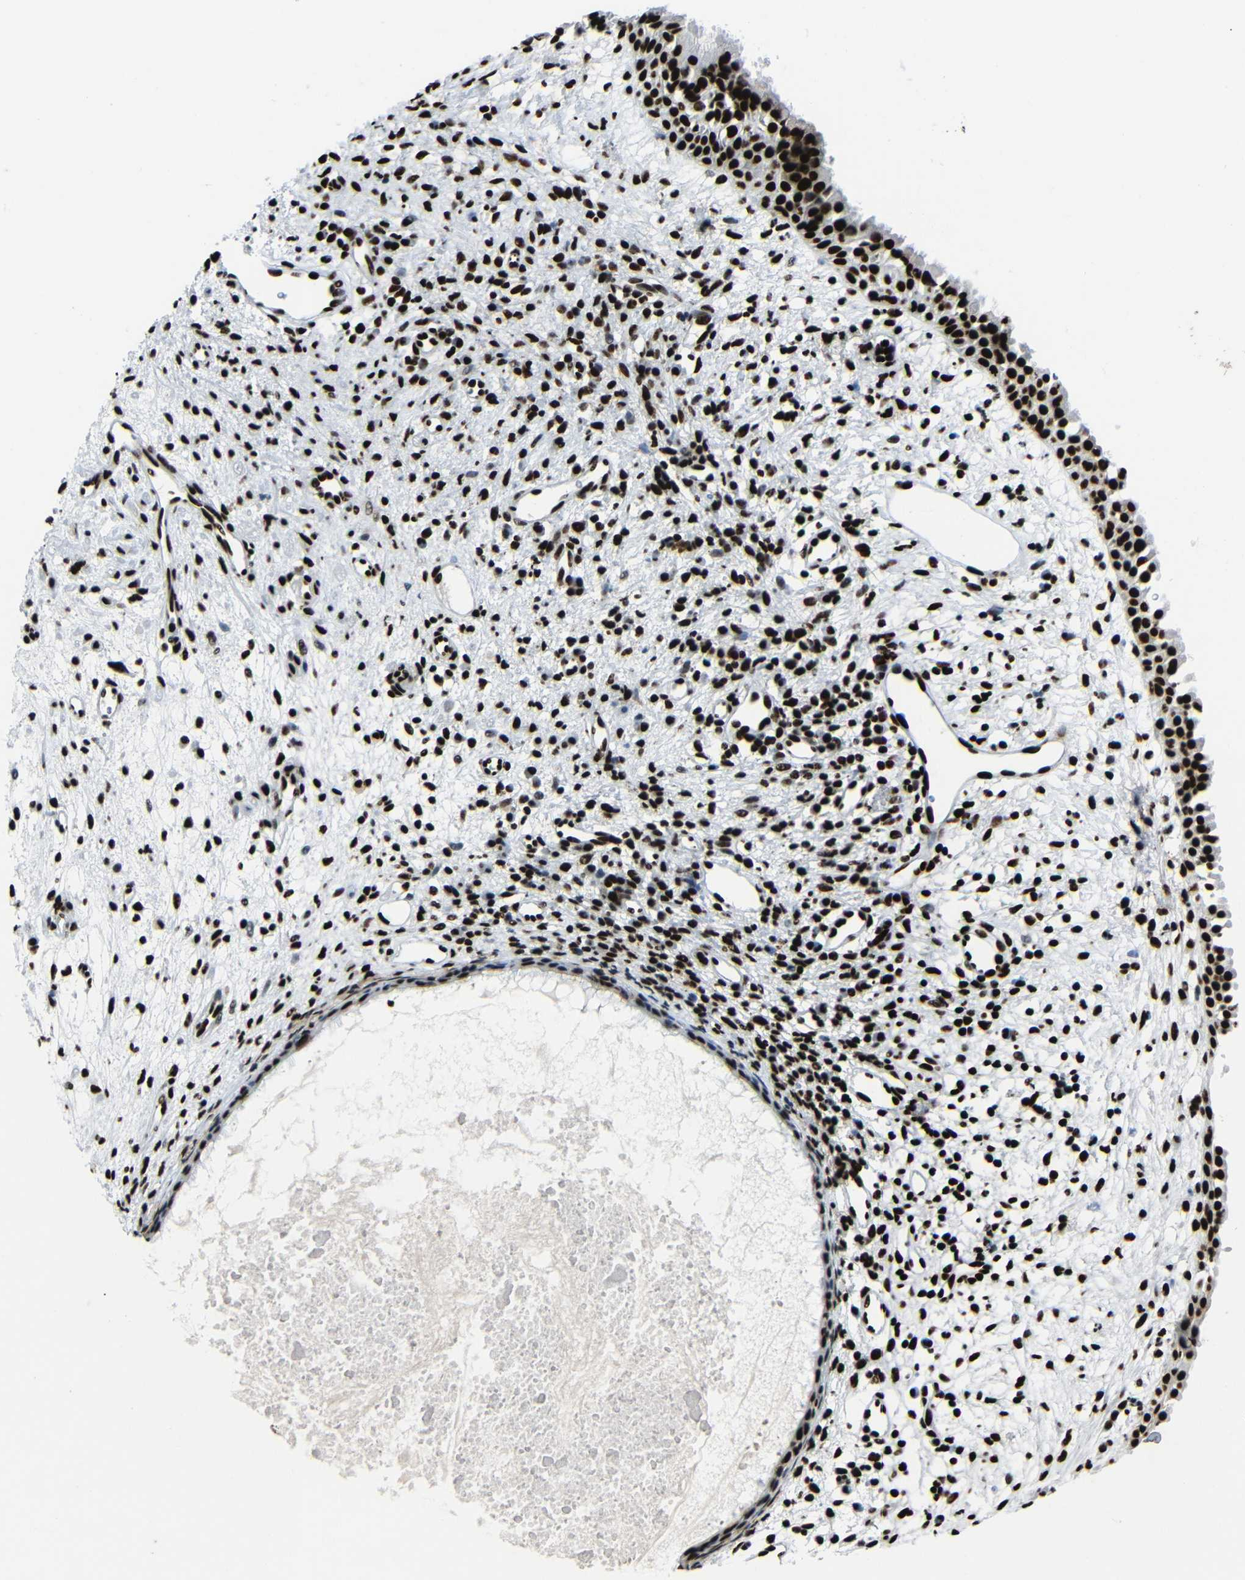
{"staining": {"intensity": "strong", "quantity": ">75%", "location": "nuclear"}, "tissue": "nasopharynx", "cell_type": "Respiratory epithelial cells", "image_type": "normal", "snomed": [{"axis": "morphology", "description": "Normal tissue, NOS"}, {"axis": "topography", "description": "Nasopharynx"}], "caption": "An immunohistochemistry (IHC) histopathology image of benign tissue is shown. Protein staining in brown labels strong nuclear positivity in nasopharynx within respiratory epithelial cells. The staining was performed using DAB to visualize the protein expression in brown, while the nuclei were stained in blue with hematoxylin (Magnification: 20x).", "gene": "SRSF1", "patient": {"sex": "male", "age": 22}}